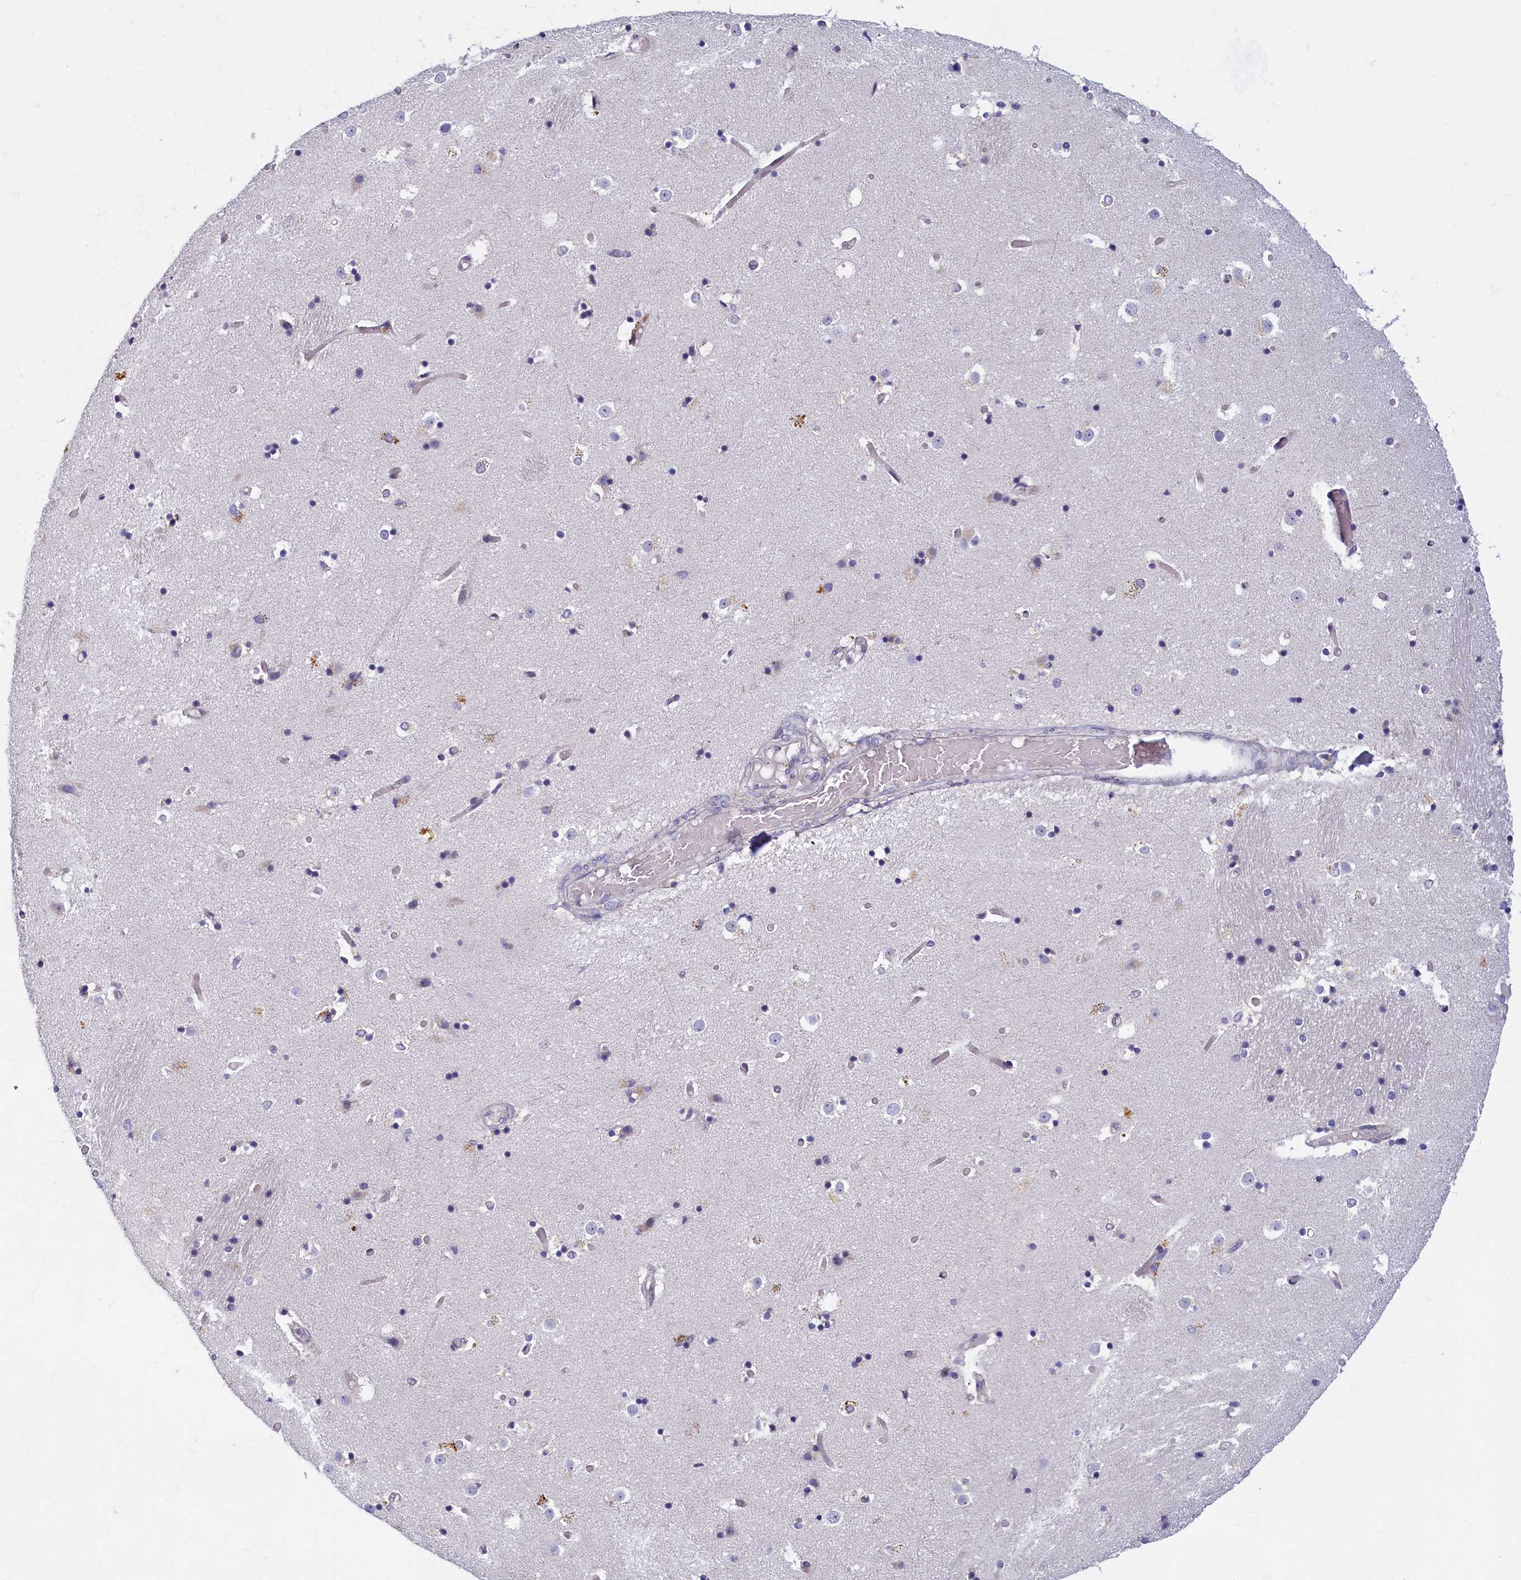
{"staining": {"intensity": "negative", "quantity": "none", "location": "none"}, "tissue": "caudate", "cell_type": "Glial cells", "image_type": "normal", "snomed": [{"axis": "morphology", "description": "Normal tissue, NOS"}, {"axis": "topography", "description": "Lateral ventricle wall"}], "caption": "Immunohistochemistry image of benign caudate stained for a protein (brown), which demonstrates no expression in glial cells. (Brightfield microscopy of DAB IHC at high magnification).", "gene": "NOL10", "patient": {"sex": "female", "age": 52}}